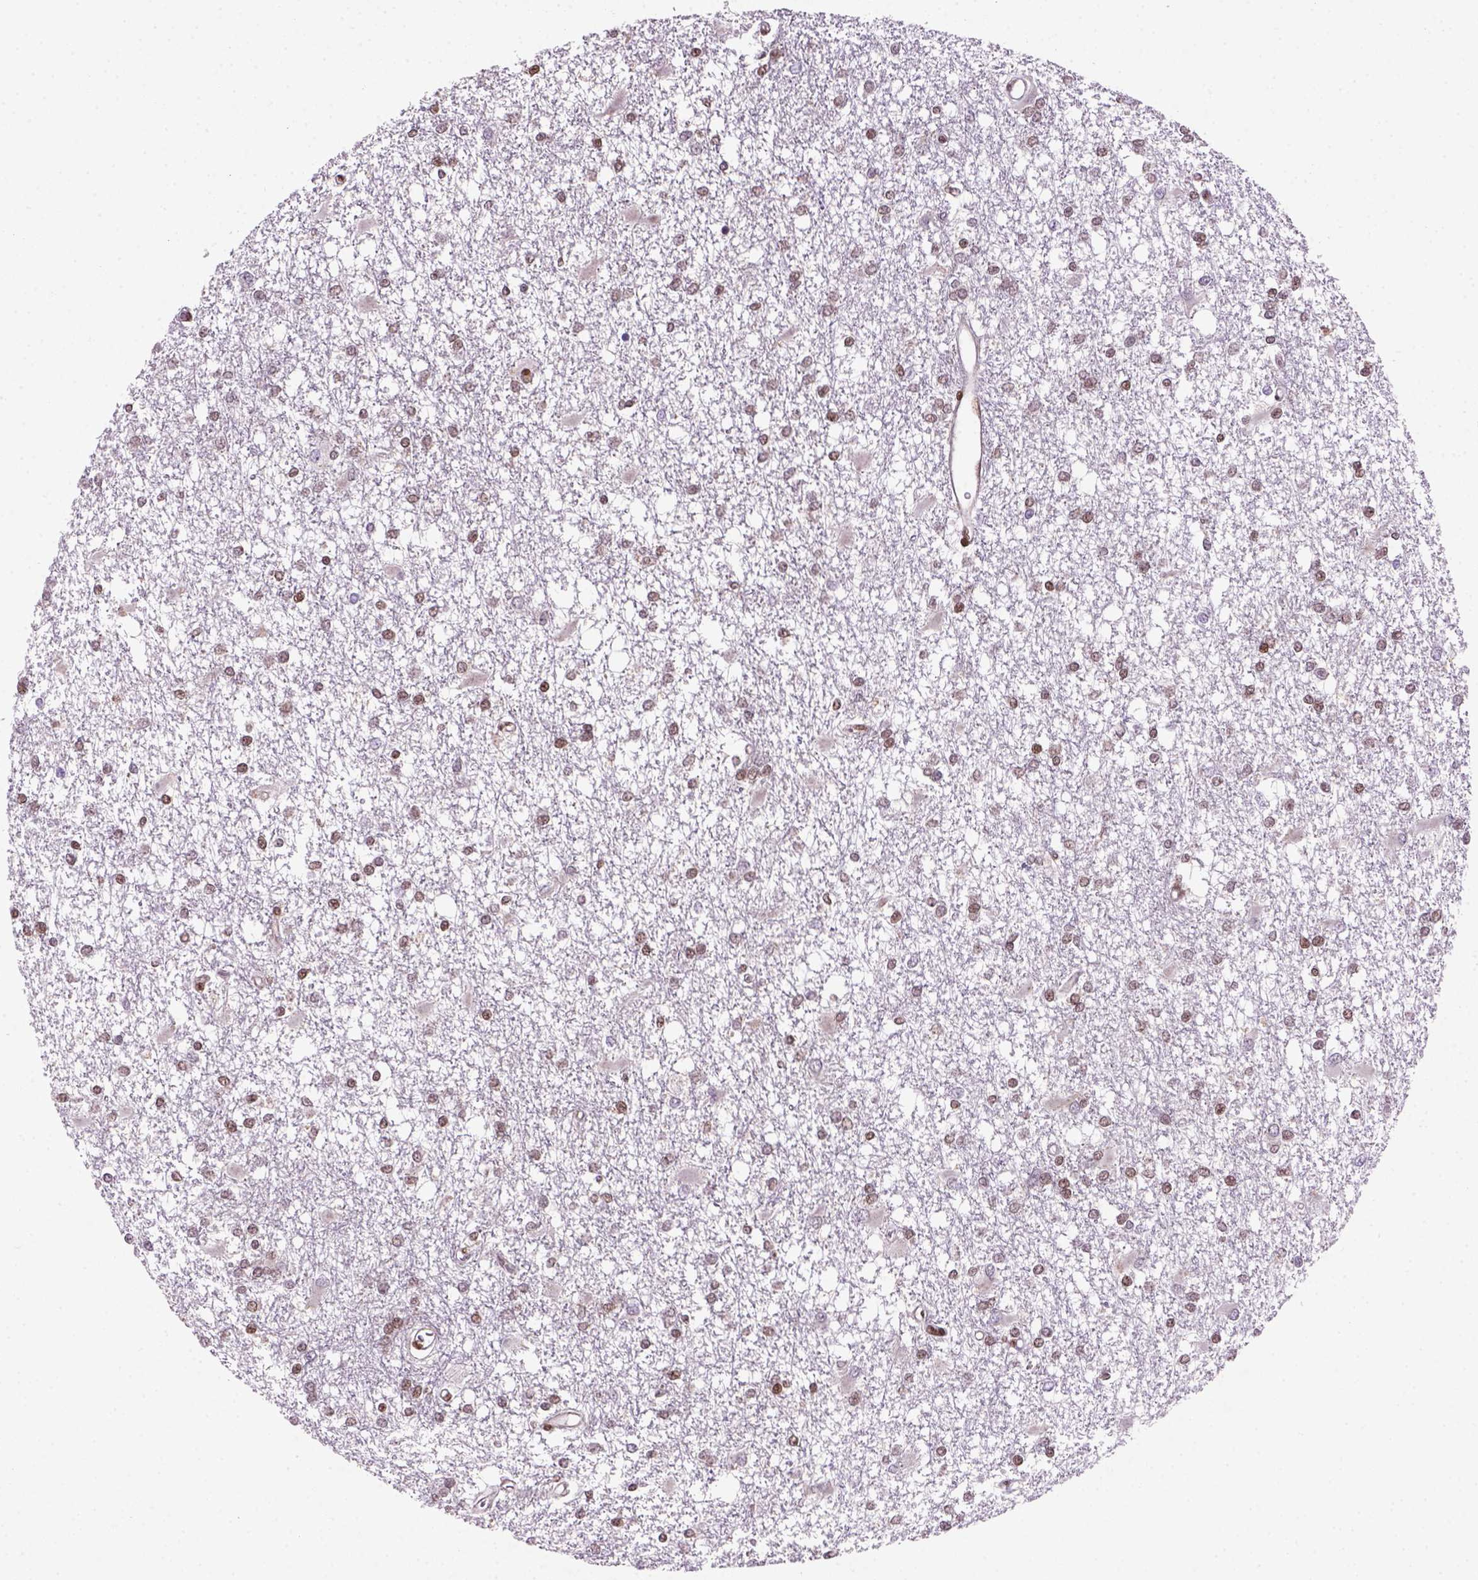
{"staining": {"intensity": "moderate", "quantity": ">75%", "location": "nuclear"}, "tissue": "glioma", "cell_type": "Tumor cells", "image_type": "cancer", "snomed": [{"axis": "morphology", "description": "Glioma, malignant, High grade"}, {"axis": "topography", "description": "Cerebral cortex"}], "caption": "This micrograph demonstrates immunohistochemistry (IHC) staining of glioma, with medium moderate nuclear expression in about >75% of tumor cells.", "gene": "MGMT", "patient": {"sex": "male", "age": 79}}